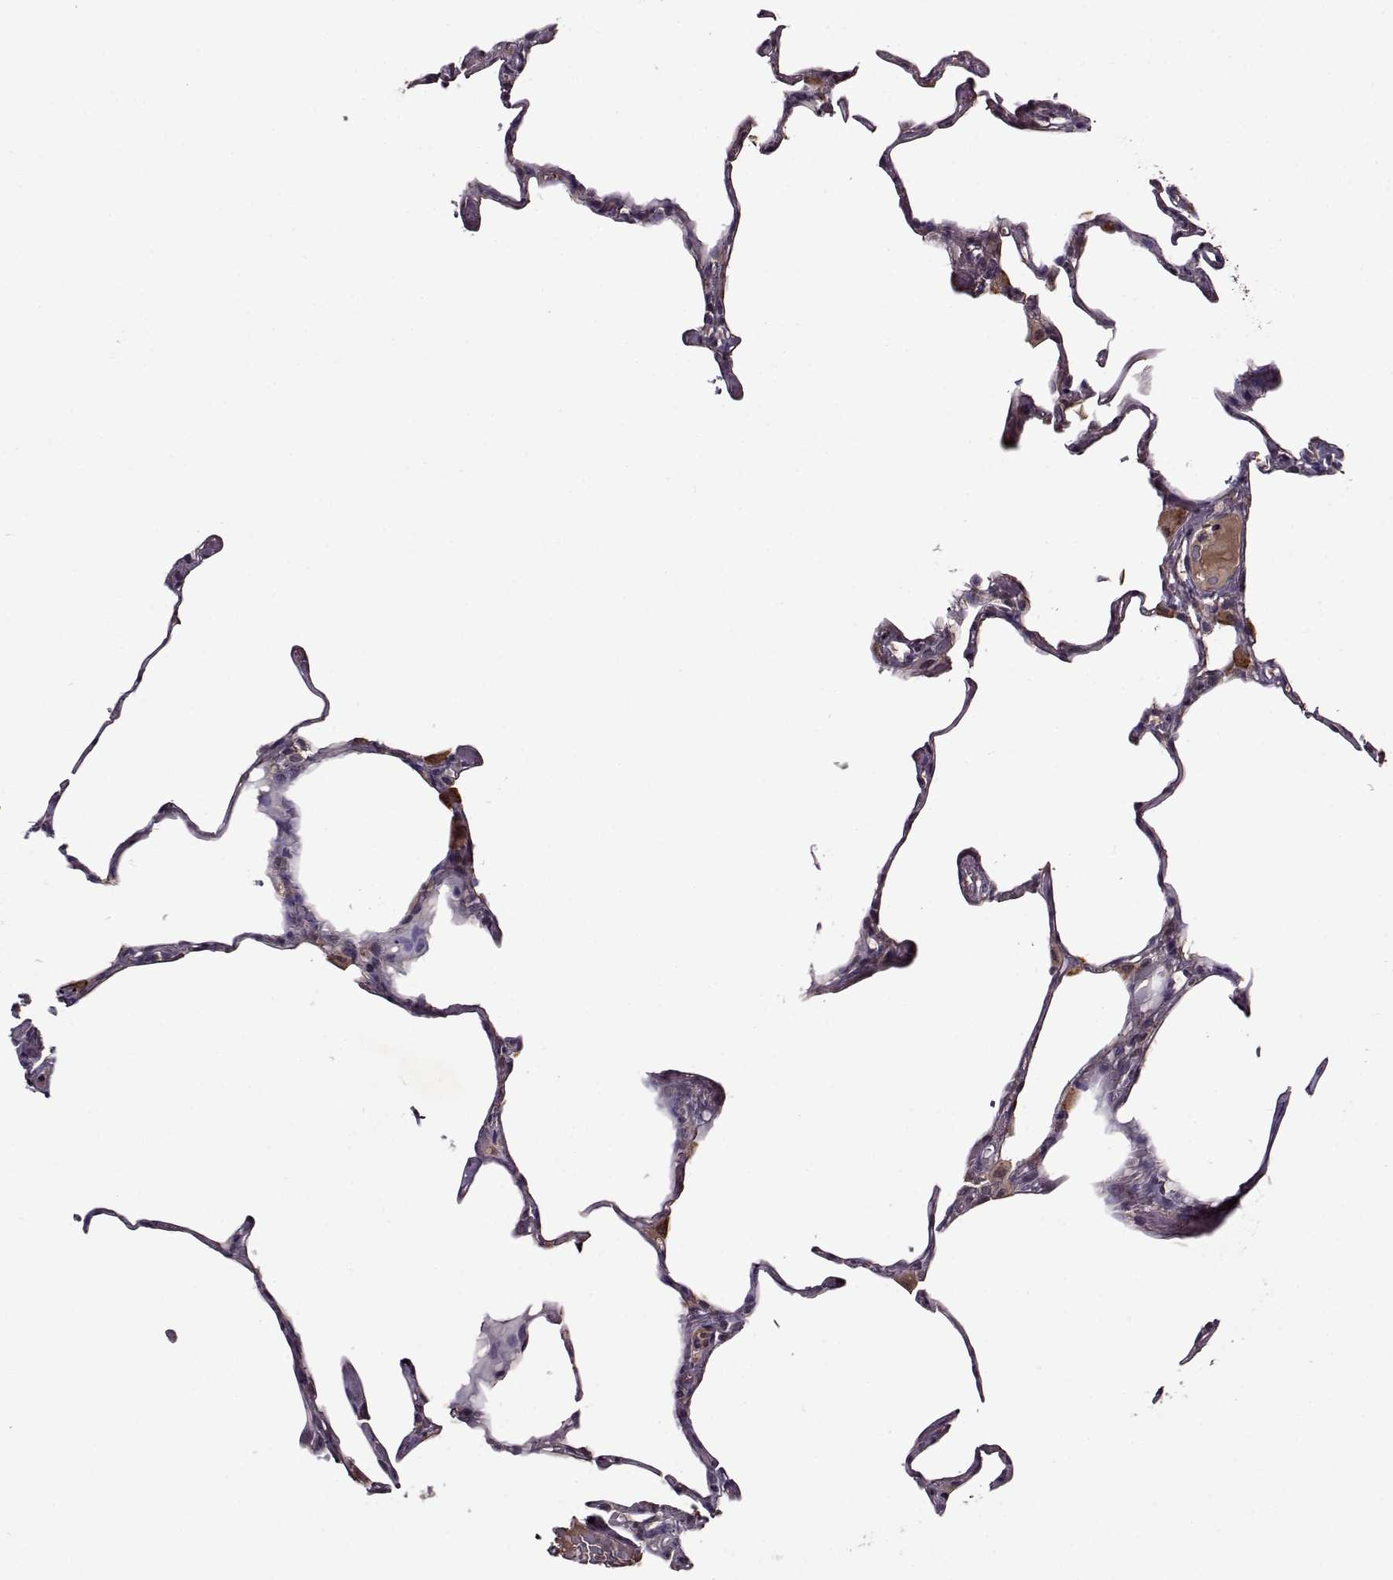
{"staining": {"intensity": "moderate", "quantity": "<25%", "location": "cytoplasmic/membranous"}, "tissue": "lung", "cell_type": "Alveolar cells", "image_type": "normal", "snomed": [{"axis": "morphology", "description": "Normal tissue, NOS"}, {"axis": "topography", "description": "Lung"}], "caption": "High-magnification brightfield microscopy of normal lung stained with DAB (brown) and counterstained with hematoxylin (blue). alveolar cells exhibit moderate cytoplasmic/membranous positivity is present in approximately<25% of cells.", "gene": "MAIP1", "patient": {"sex": "male", "age": 65}}